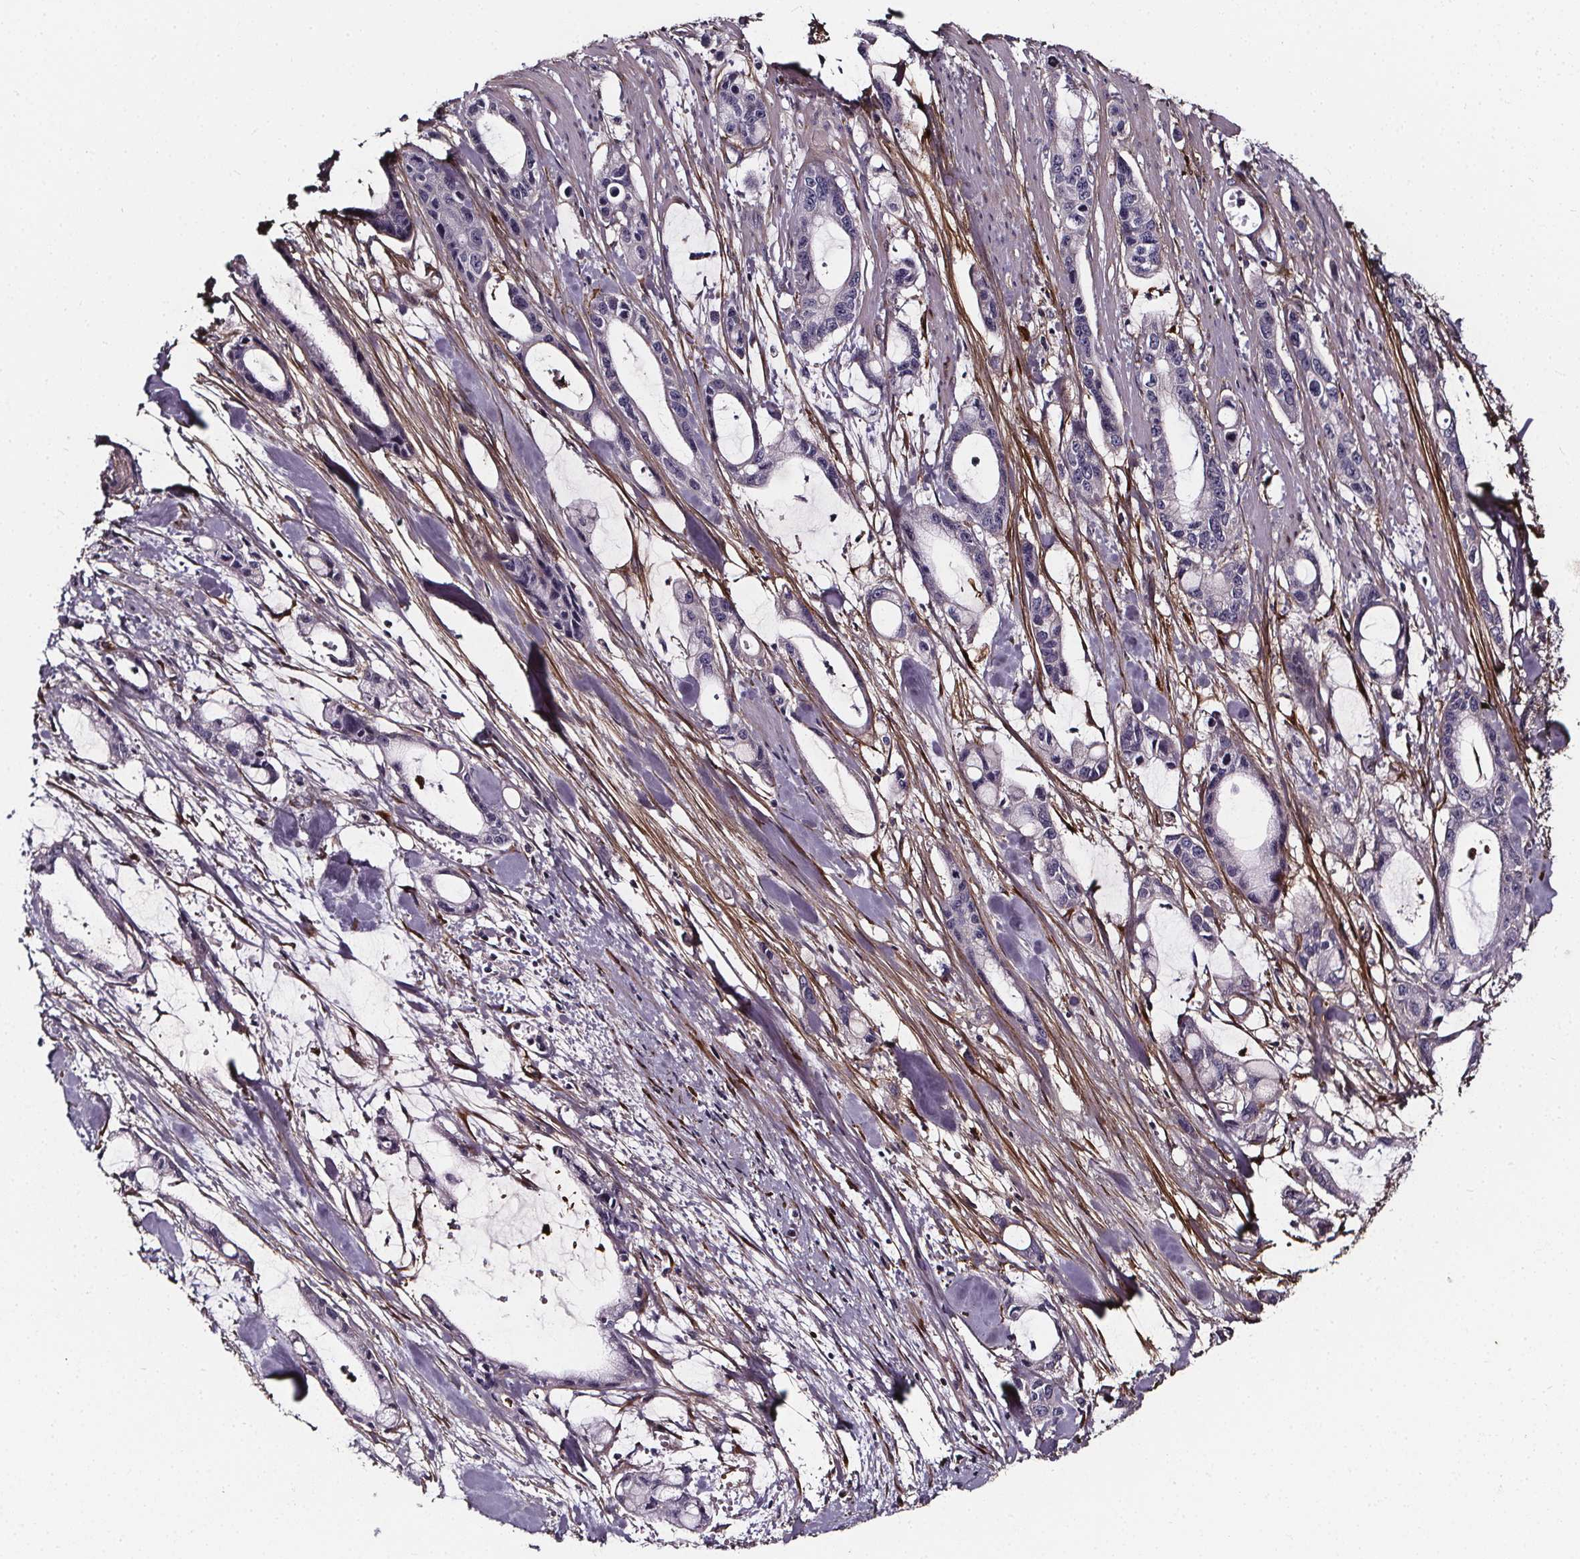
{"staining": {"intensity": "negative", "quantity": "none", "location": "none"}, "tissue": "pancreatic cancer", "cell_type": "Tumor cells", "image_type": "cancer", "snomed": [{"axis": "morphology", "description": "Adenocarcinoma, NOS"}, {"axis": "topography", "description": "Pancreas"}], "caption": "High magnification brightfield microscopy of pancreatic cancer (adenocarcinoma) stained with DAB (brown) and counterstained with hematoxylin (blue): tumor cells show no significant positivity.", "gene": "AEBP1", "patient": {"sex": "male", "age": 48}}